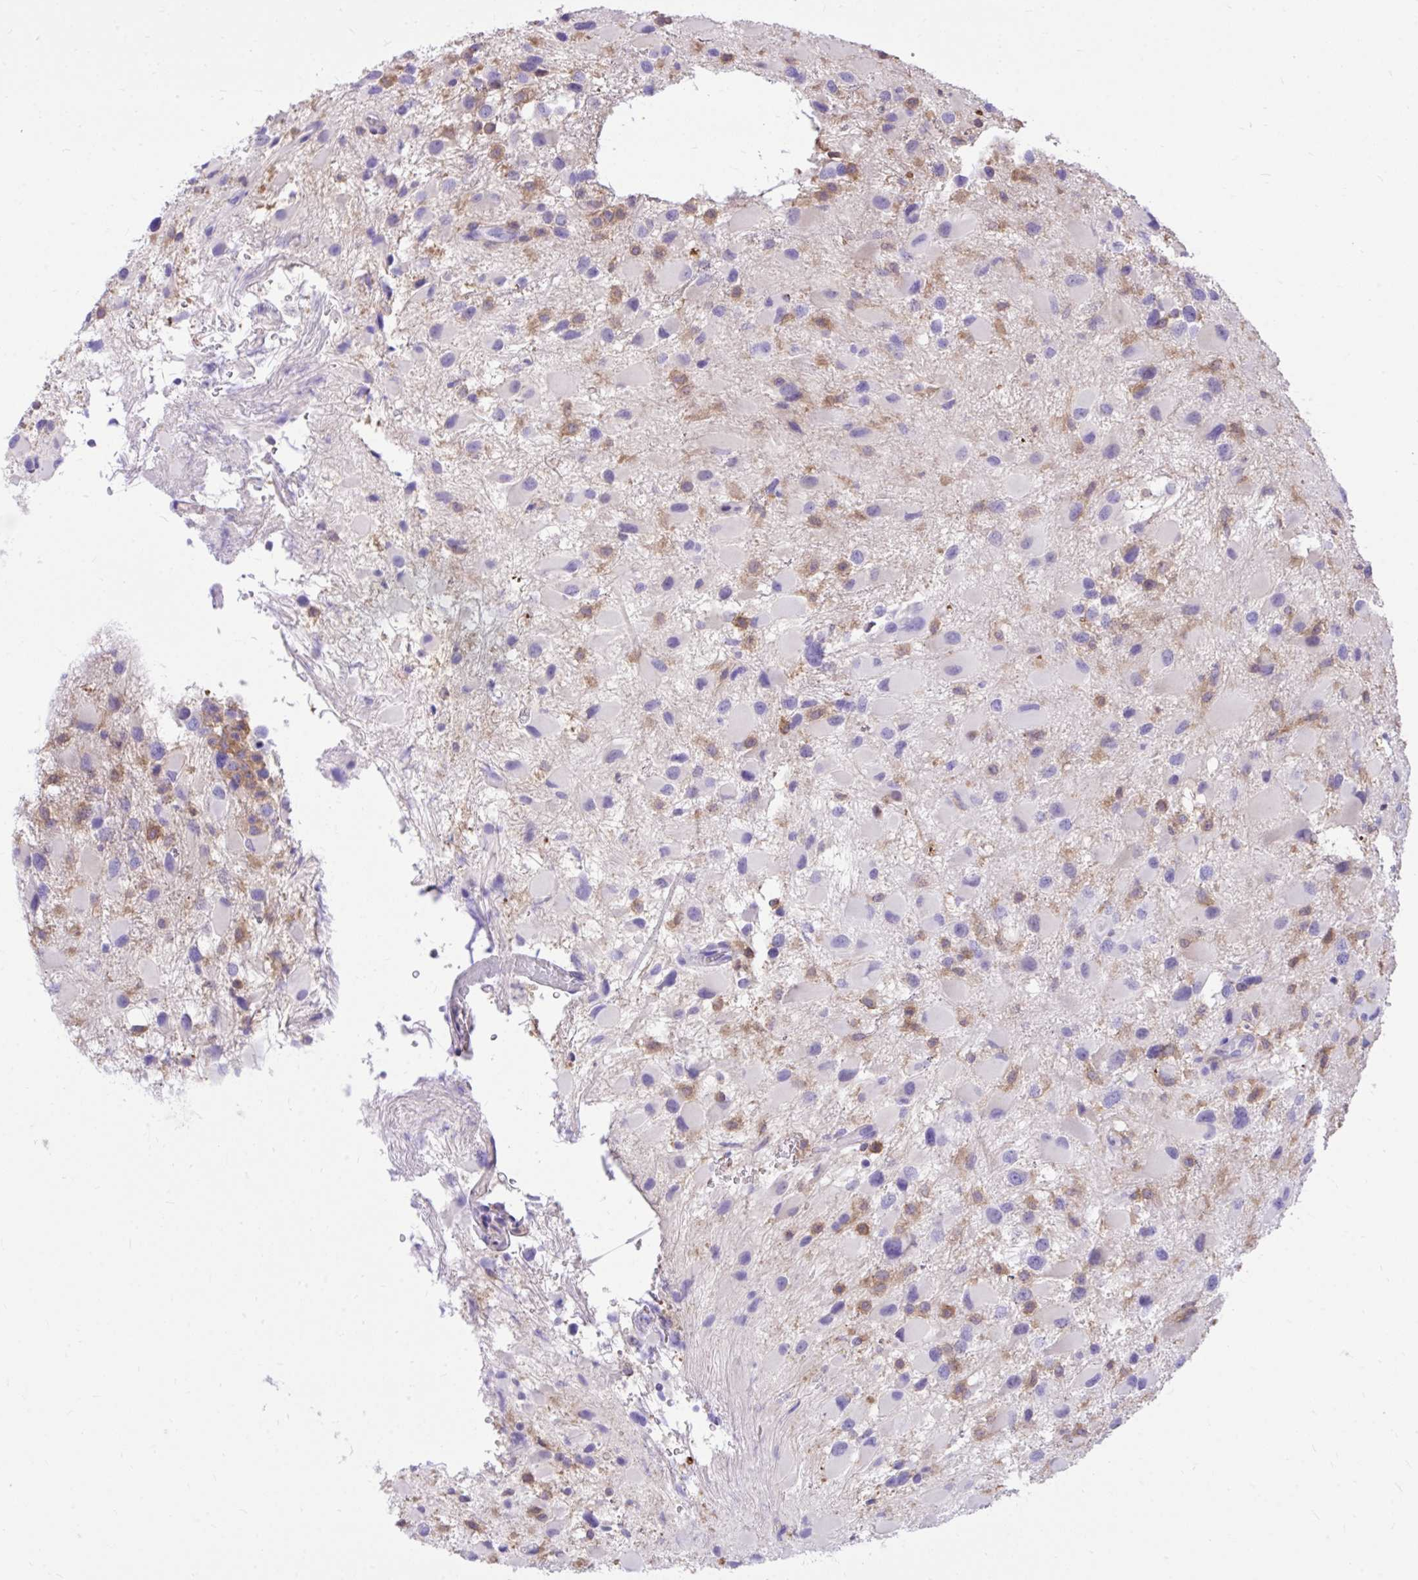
{"staining": {"intensity": "negative", "quantity": "none", "location": "none"}, "tissue": "glioma", "cell_type": "Tumor cells", "image_type": "cancer", "snomed": [{"axis": "morphology", "description": "Glioma, malignant, High grade"}, {"axis": "topography", "description": "Brain"}], "caption": "There is no significant staining in tumor cells of malignant glioma (high-grade).", "gene": "TLR7", "patient": {"sex": "female", "age": 40}}